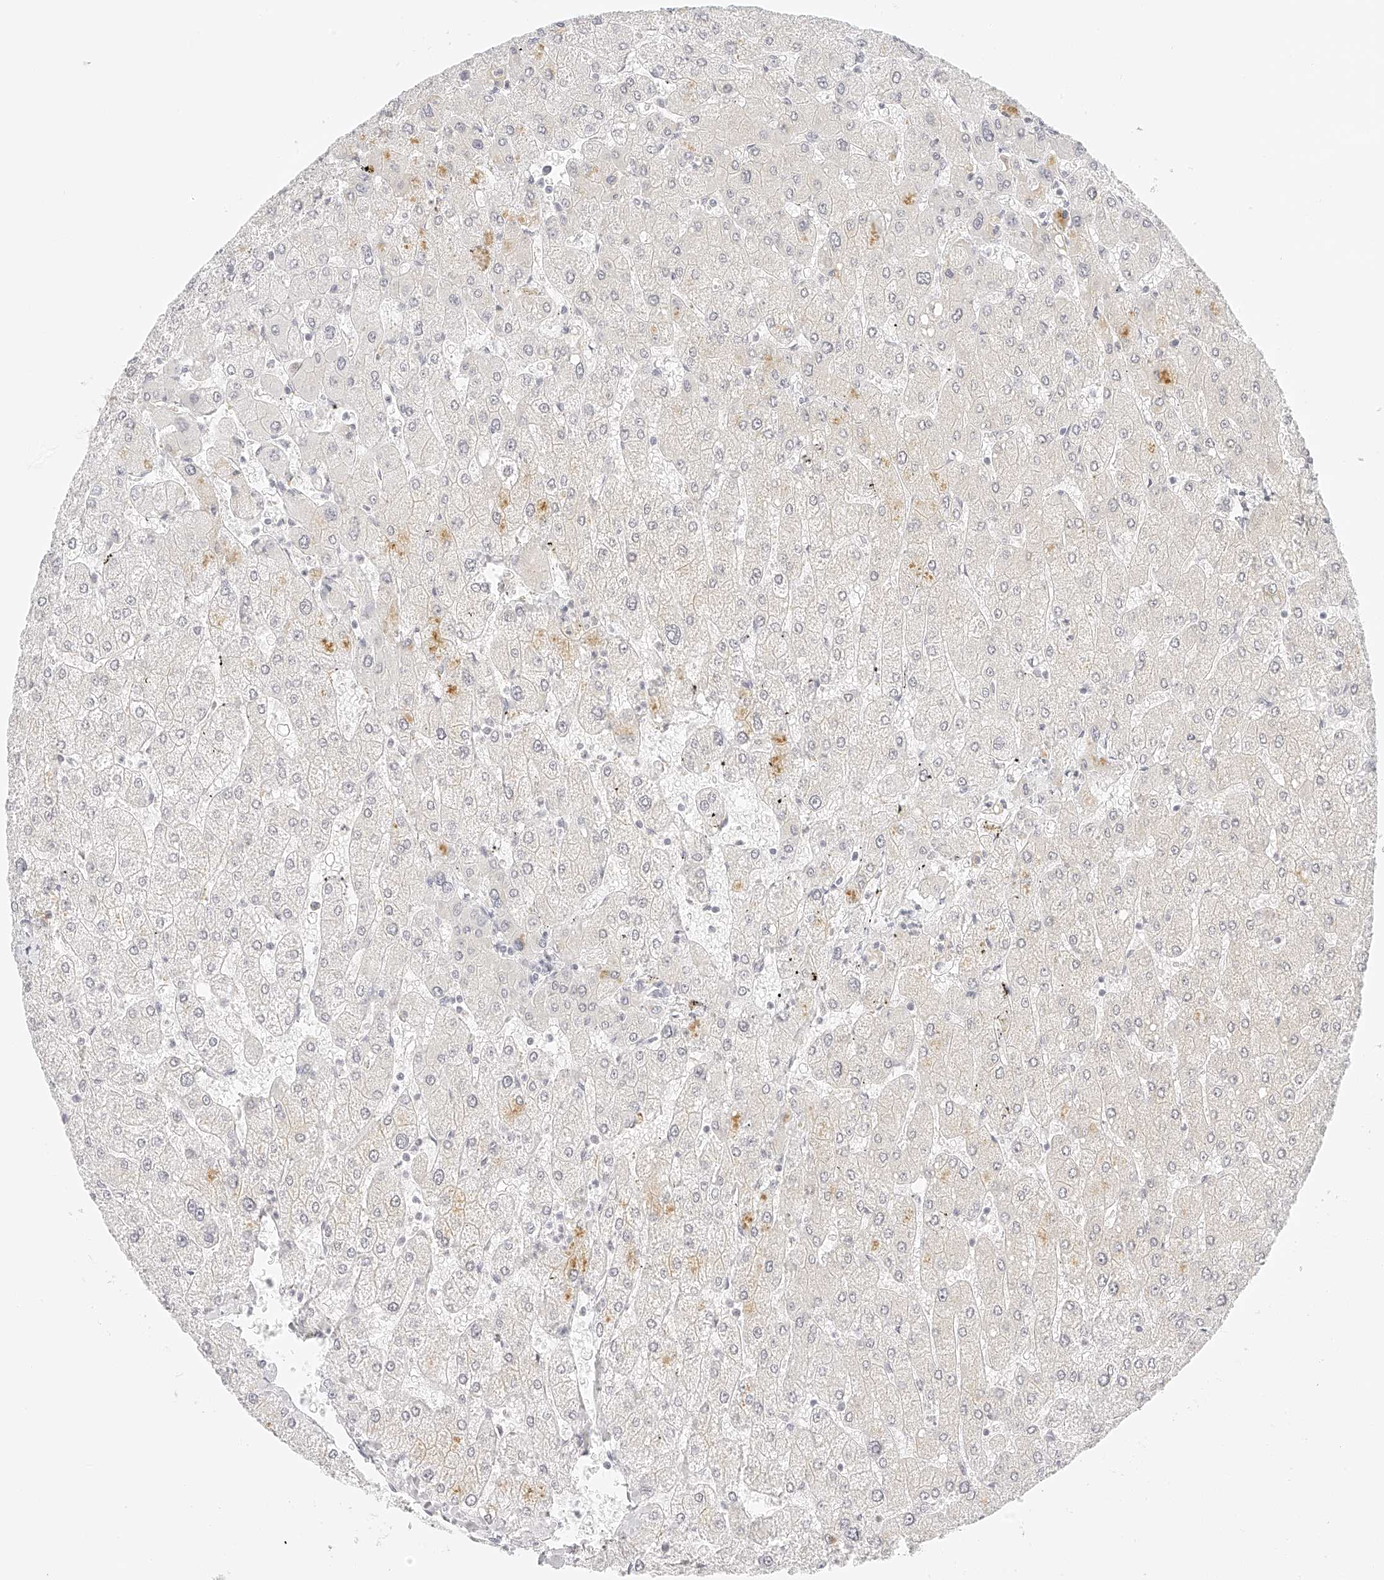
{"staining": {"intensity": "negative", "quantity": "none", "location": "none"}, "tissue": "liver", "cell_type": "Cholangiocytes", "image_type": "normal", "snomed": [{"axis": "morphology", "description": "Normal tissue, NOS"}, {"axis": "topography", "description": "Liver"}], "caption": "A high-resolution photomicrograph shows IHC staining of normal liver, which displays no significant positivity in cholangiocytes. (DAB (3,3'-diaminobenzidine) immunohistochemistry (IHC), high magnification).", "gene": "ZFP69", "patient": {"sex": "male", "age": 55}}